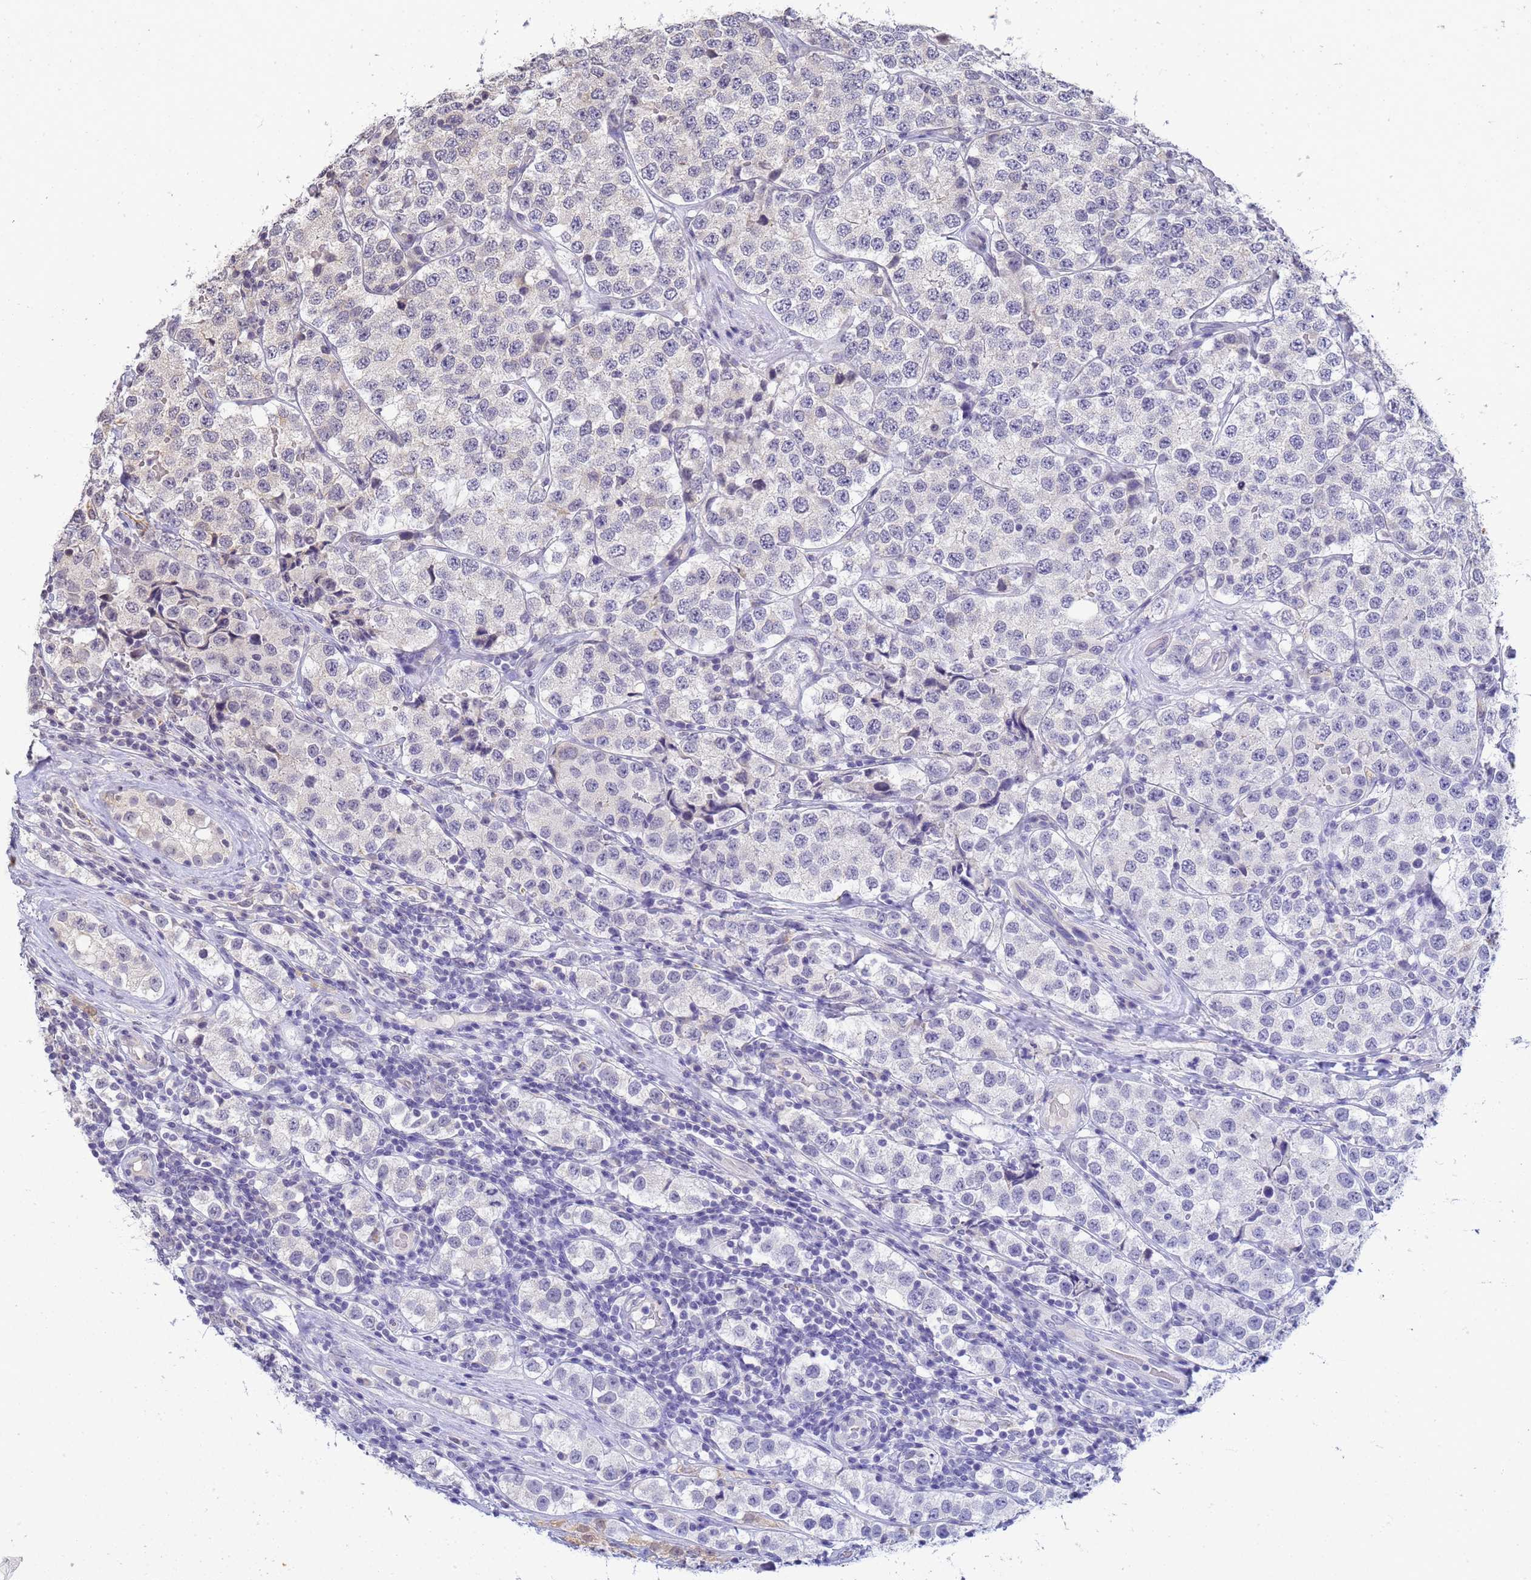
{"staining": {"intensity": "negative", "quantity": "none", "location": "none"}, "tissue": "testis cancer", "cell_type": "Tumor cells", "image_type": "cancer", "snomed": [{"axis": "morphology", "description": "Seminoma, NOS"}, {"axis": "topography", "description": "Testis"}], "caption": "High power microscopy micrograph of an IHC micrograph of testis cancer (seminoma), revealing no significant positivity in tumor cells.", "gene": "MYL7", "patient": {"sex": "male", "age": 34}}